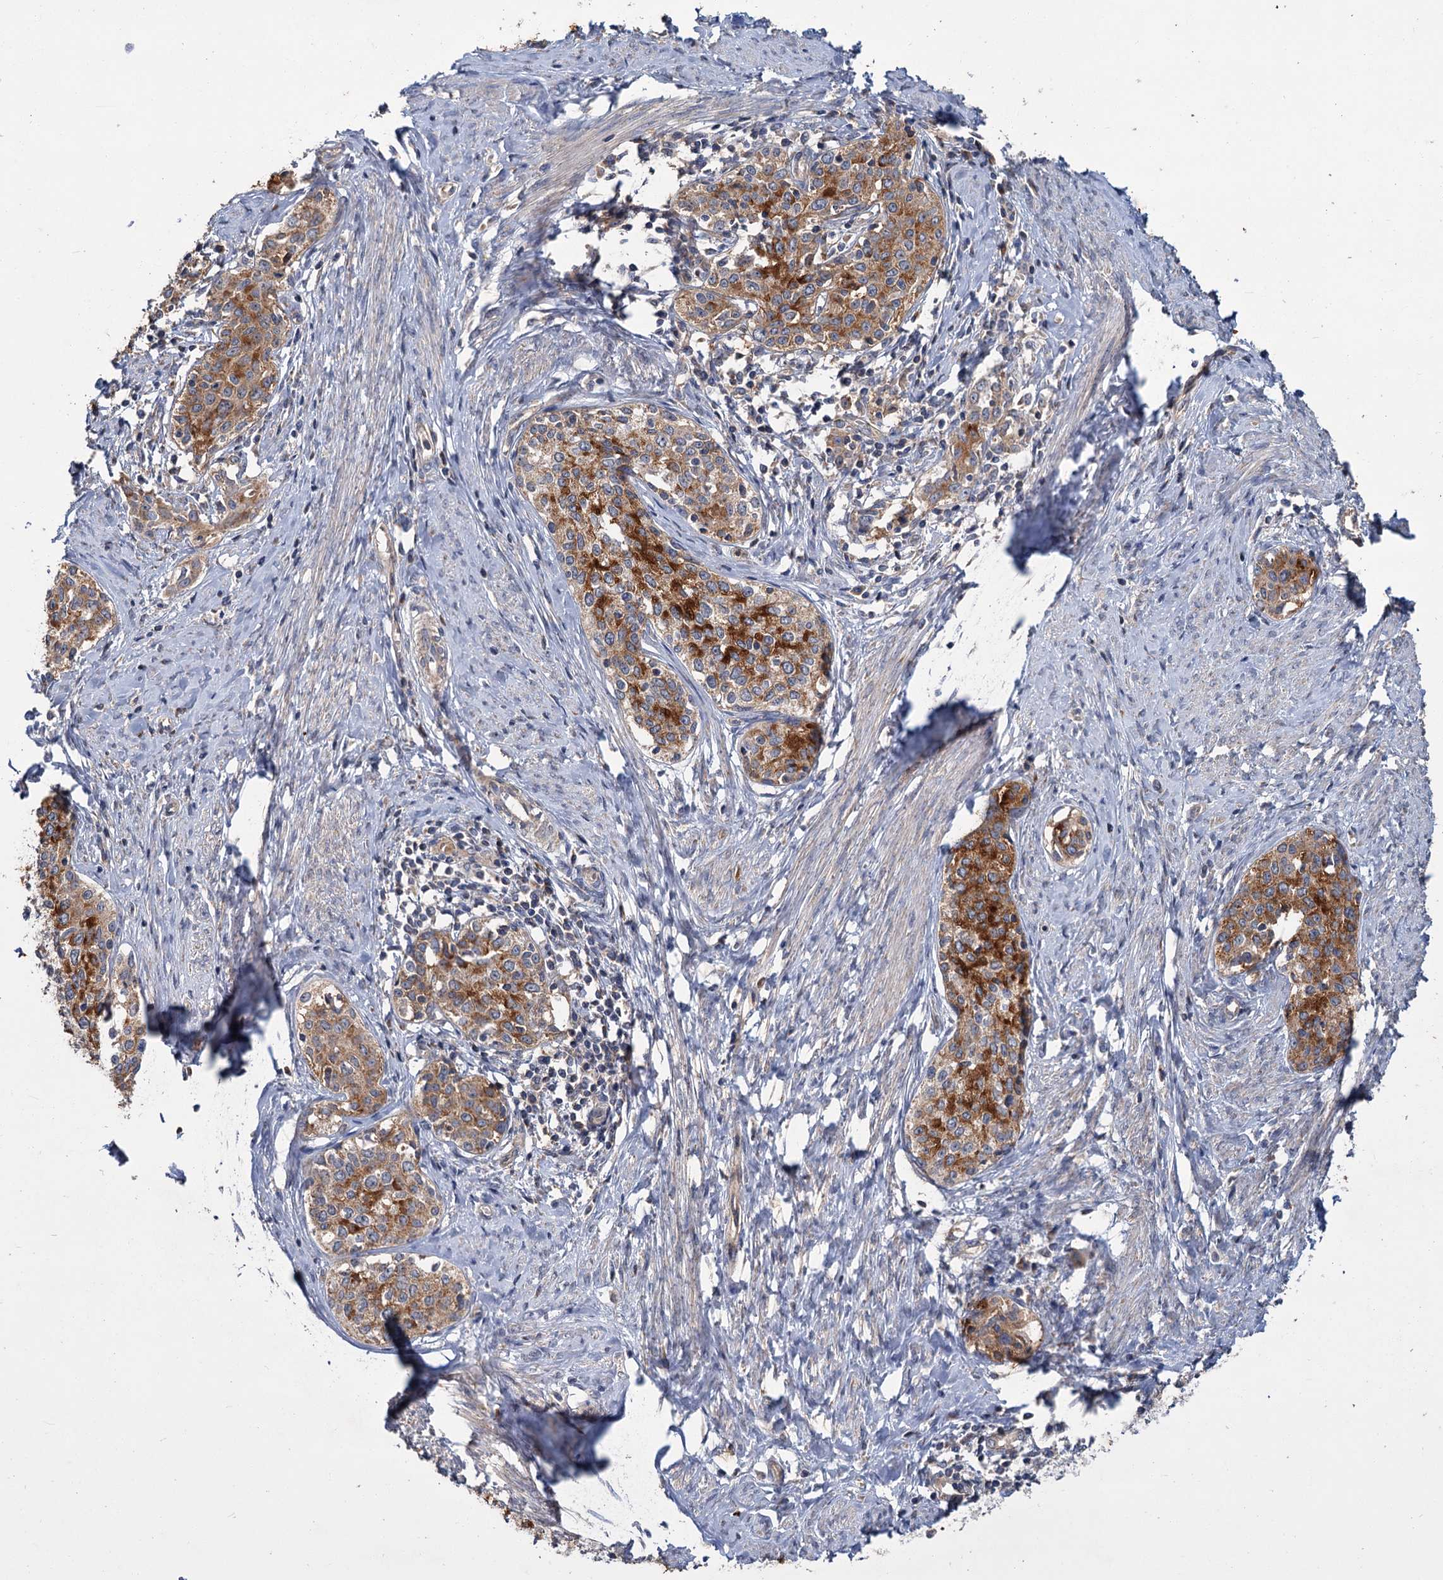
{"staining": {"intensity": "moderate", "quantity": ">75%", "location": "cytoplasmic/membranous"}, "tissue": "cervical cancer", "cell_type": "Tumor cells", "image_type": "cancer", "snomed": [{"axis": "morphology", "description": "Squamous cell carcinoma, NOS"}, {"axis": "morphology", "description": "Adenocarcinoma, NOS"}, {"axis": "topography", "description": "Cervix"}], "caption": "The micrograph shows immunohistochemical staining of cervical cancer (squamous cell carcinoma). There is moderate cytoplasmic/membranous expression is present in approximately >75% of tumor cells. (Stains: DAB (3,3'-diaminobenzidine) in brown, nuclei in blue, Microscopy: brightfield microscopy at high magnification).", "gene": "DYNC2H1", "patient": {"sex": "female", "age": 52}}